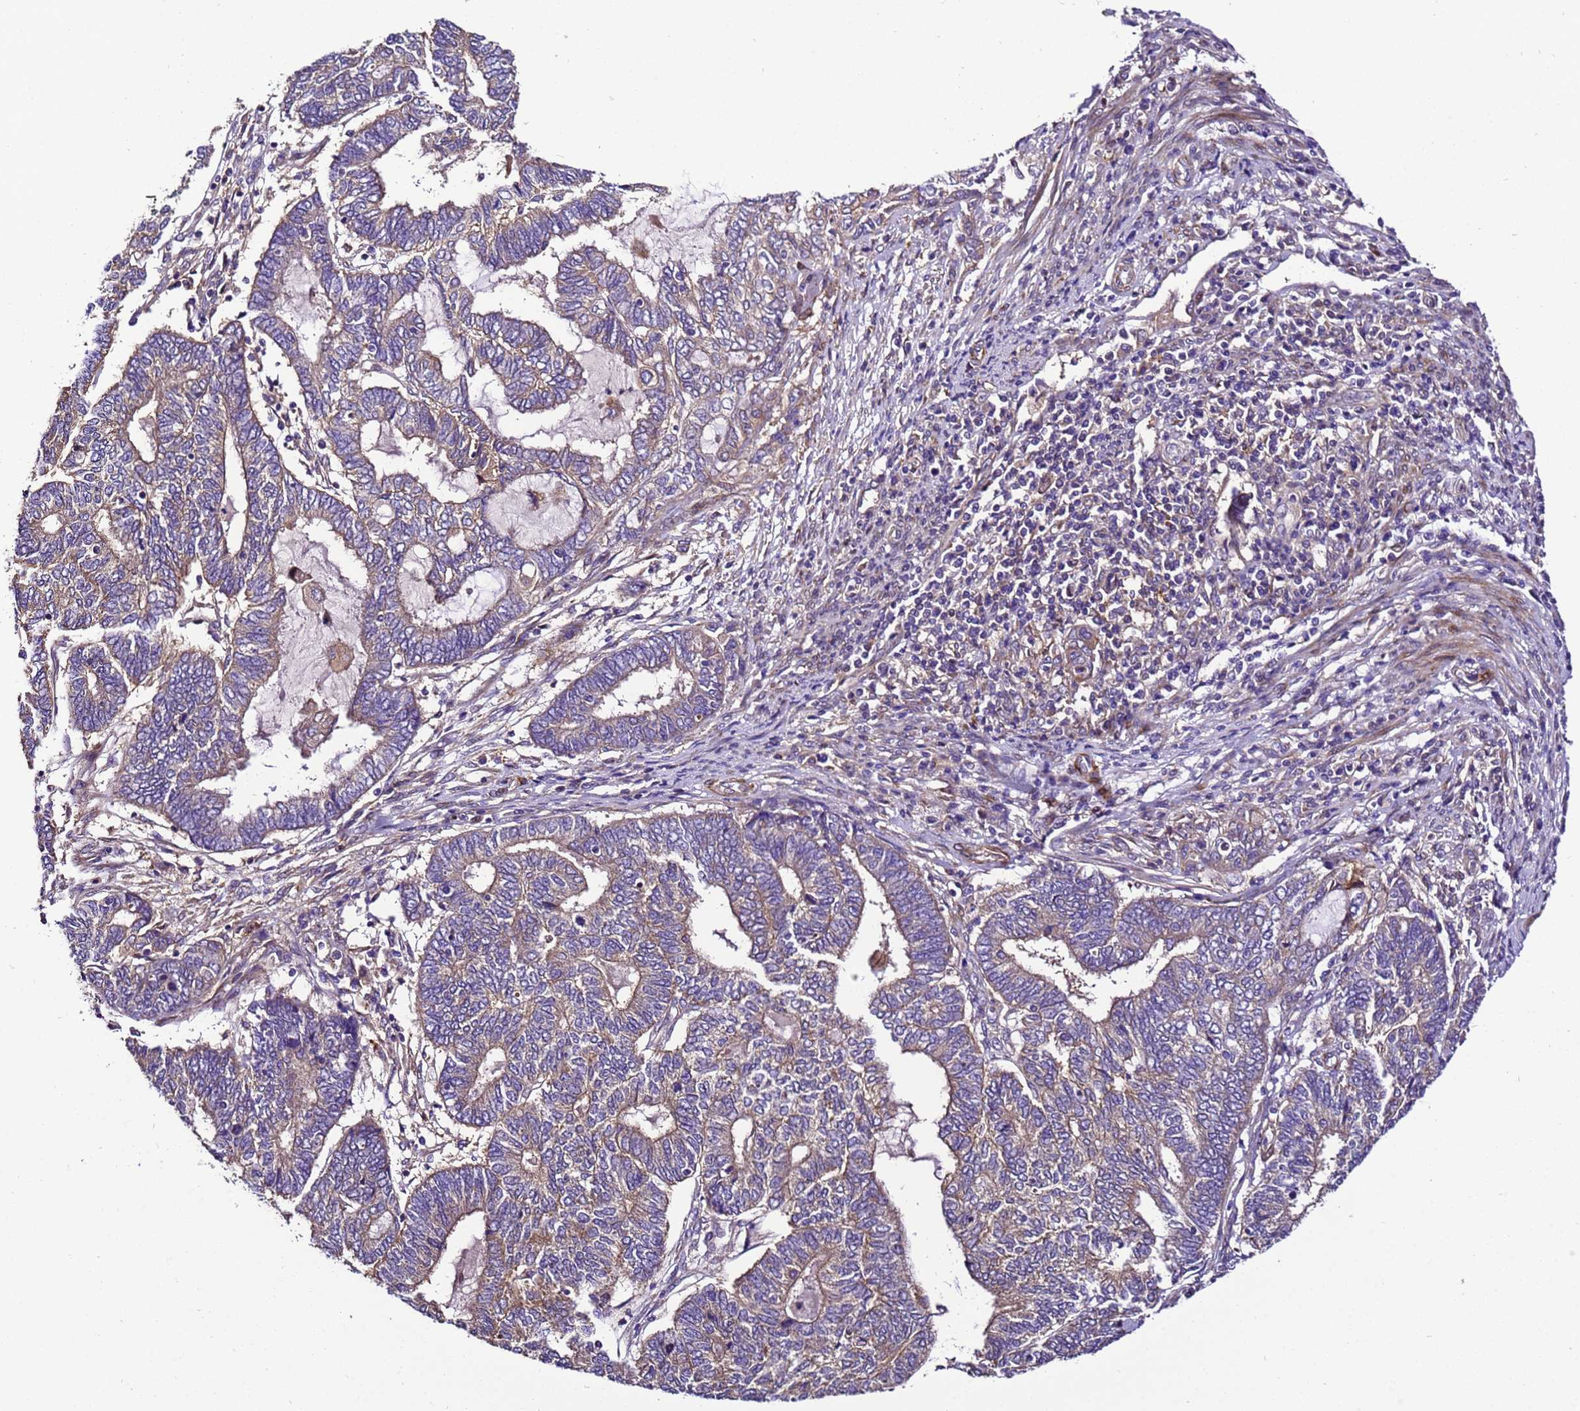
{"staining": {"intensity": "weak", "quantity": "25%-75%", "location": "cytoplasmic/membranous"}, "tissue": "endometrial cancer", "cell_type": "Tumor cells", "image_type": "cancer", "snomed": [{"axis": "morphology", "description": "Adenocarcinoma, NOS"}, {"axis": "topography", "description": "Uterus"}, {"axis": "topography", "description": "Endometrium"}], "caption": "Weak cytoplasmic/membranous positivity is seen in approximately 25%-75% of tumor cells in endometrial cancer (adenocarcinoma).", "gene": "ZNF417", "patient": {"sex": "female", "age": 70}}